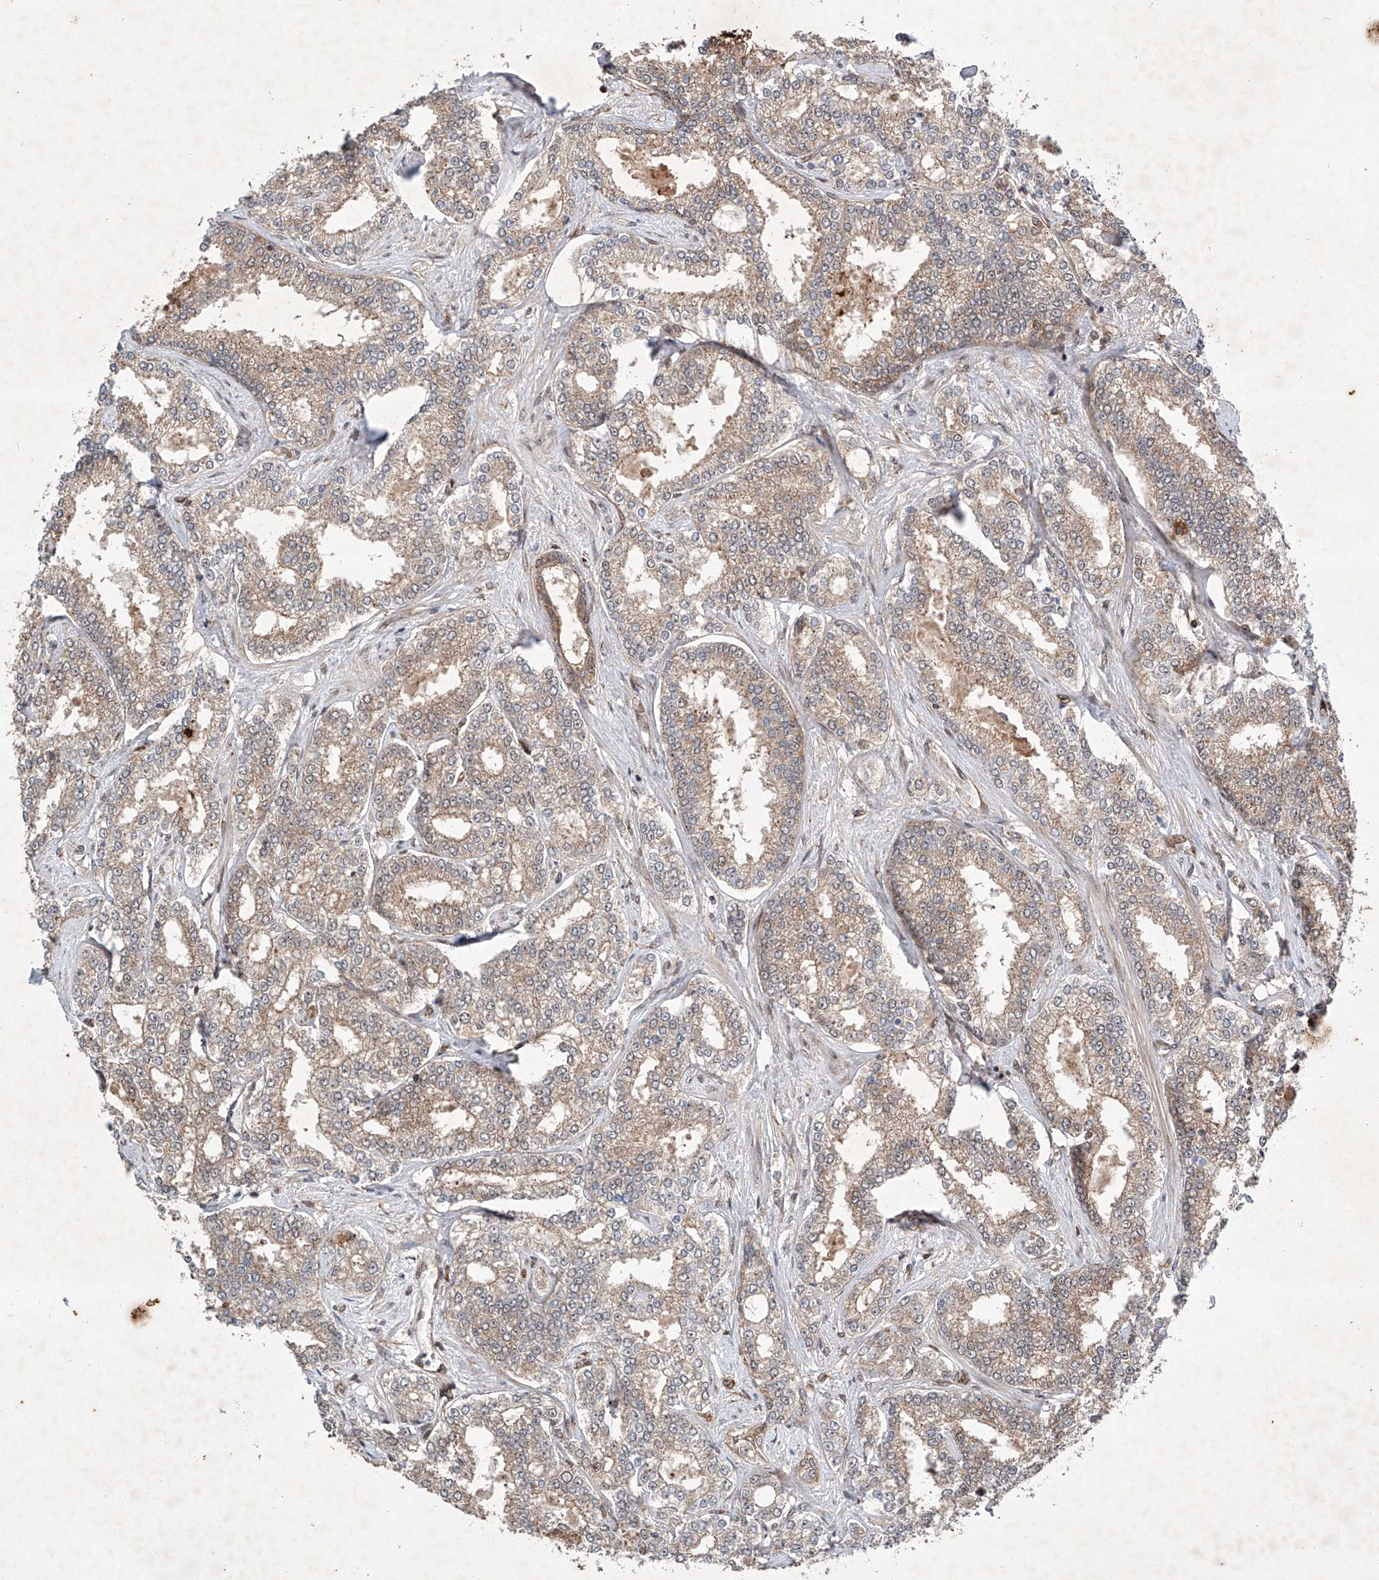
{"staining": {"intensity": "weak", "quantity": ">75%", "location": "cytoplasmic/membranous"}, "tissue": "prostate cancer", "cell_type": "Tumor cells", "image_type": "cancer", "snomed": [{"axis": "morphology", "description": "Normal tissue, NOS"}, {"axis": "morphology", "description": "Adenocarcinoma, High grade"}, {"axis": "topography", "description": "Prostate"}], "caption": "A micrograph of human prostate cancer stained for a protein reveals weak cytoplasmic/membranous brown staining in tumor cells.", "gene": "ZFP28", "patient": {"sex": "male", "age": 83}}